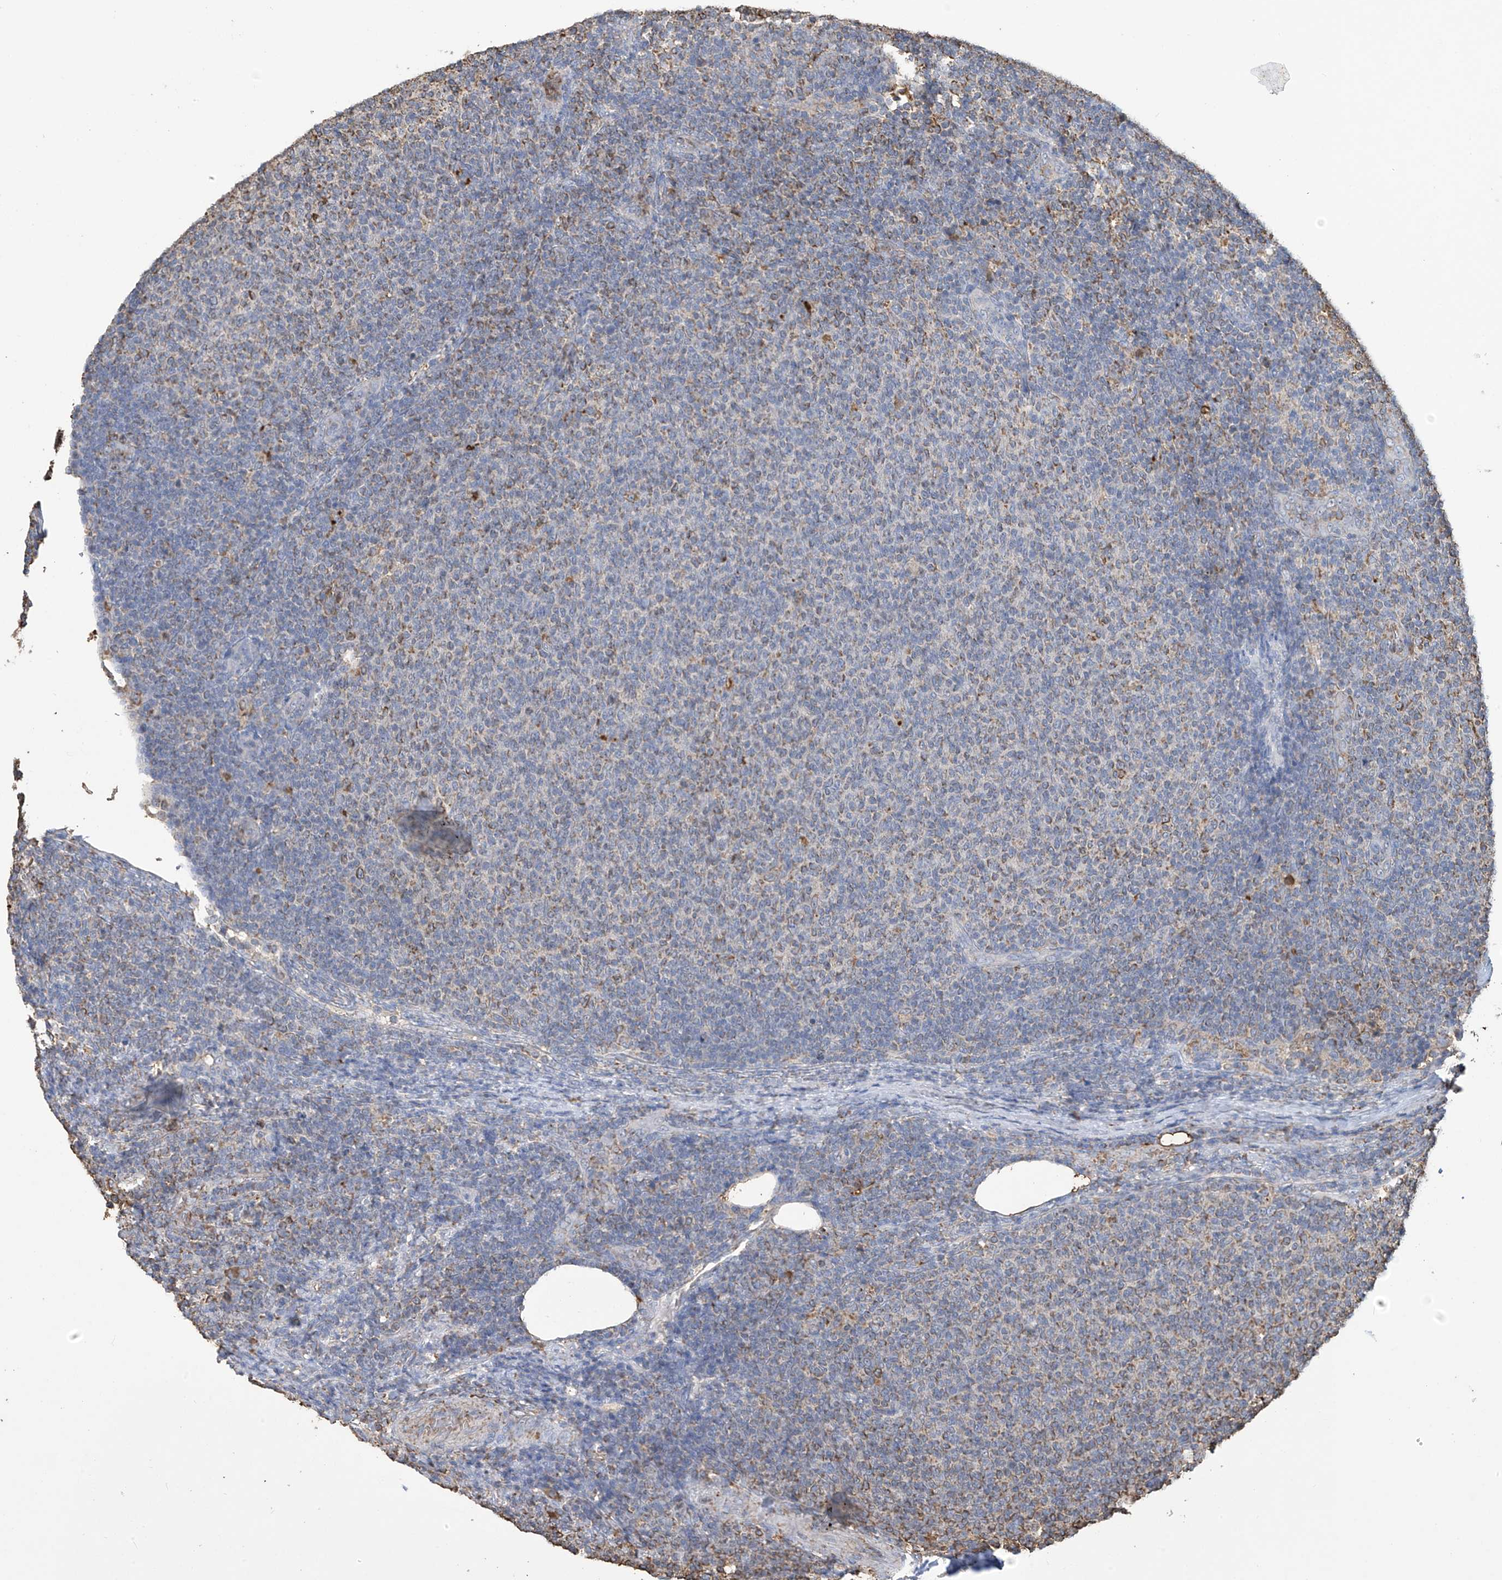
{"staining": {"intensity": "moderate", "quantity": "25%-75%", "location": "cytoplasmic/membranous"}, "tissue": "lymphoma", "cell_type": "Tumor cells", "image_type": "cancer", "snomed": [{"axis": "morphology", "description": "Malignant lymphoma, non-Hodgkin's type, Low grade"}, {"axis": "topography", "description": "Lymph node"}], "caption": "A brown stain shows moderate cytoplasmic/membranous staining of a protein in human lymphoma tumor cells. Nuclei are stained in blue.", "gene": "OGT", "patient": {"sex": "male", "age": 66}}